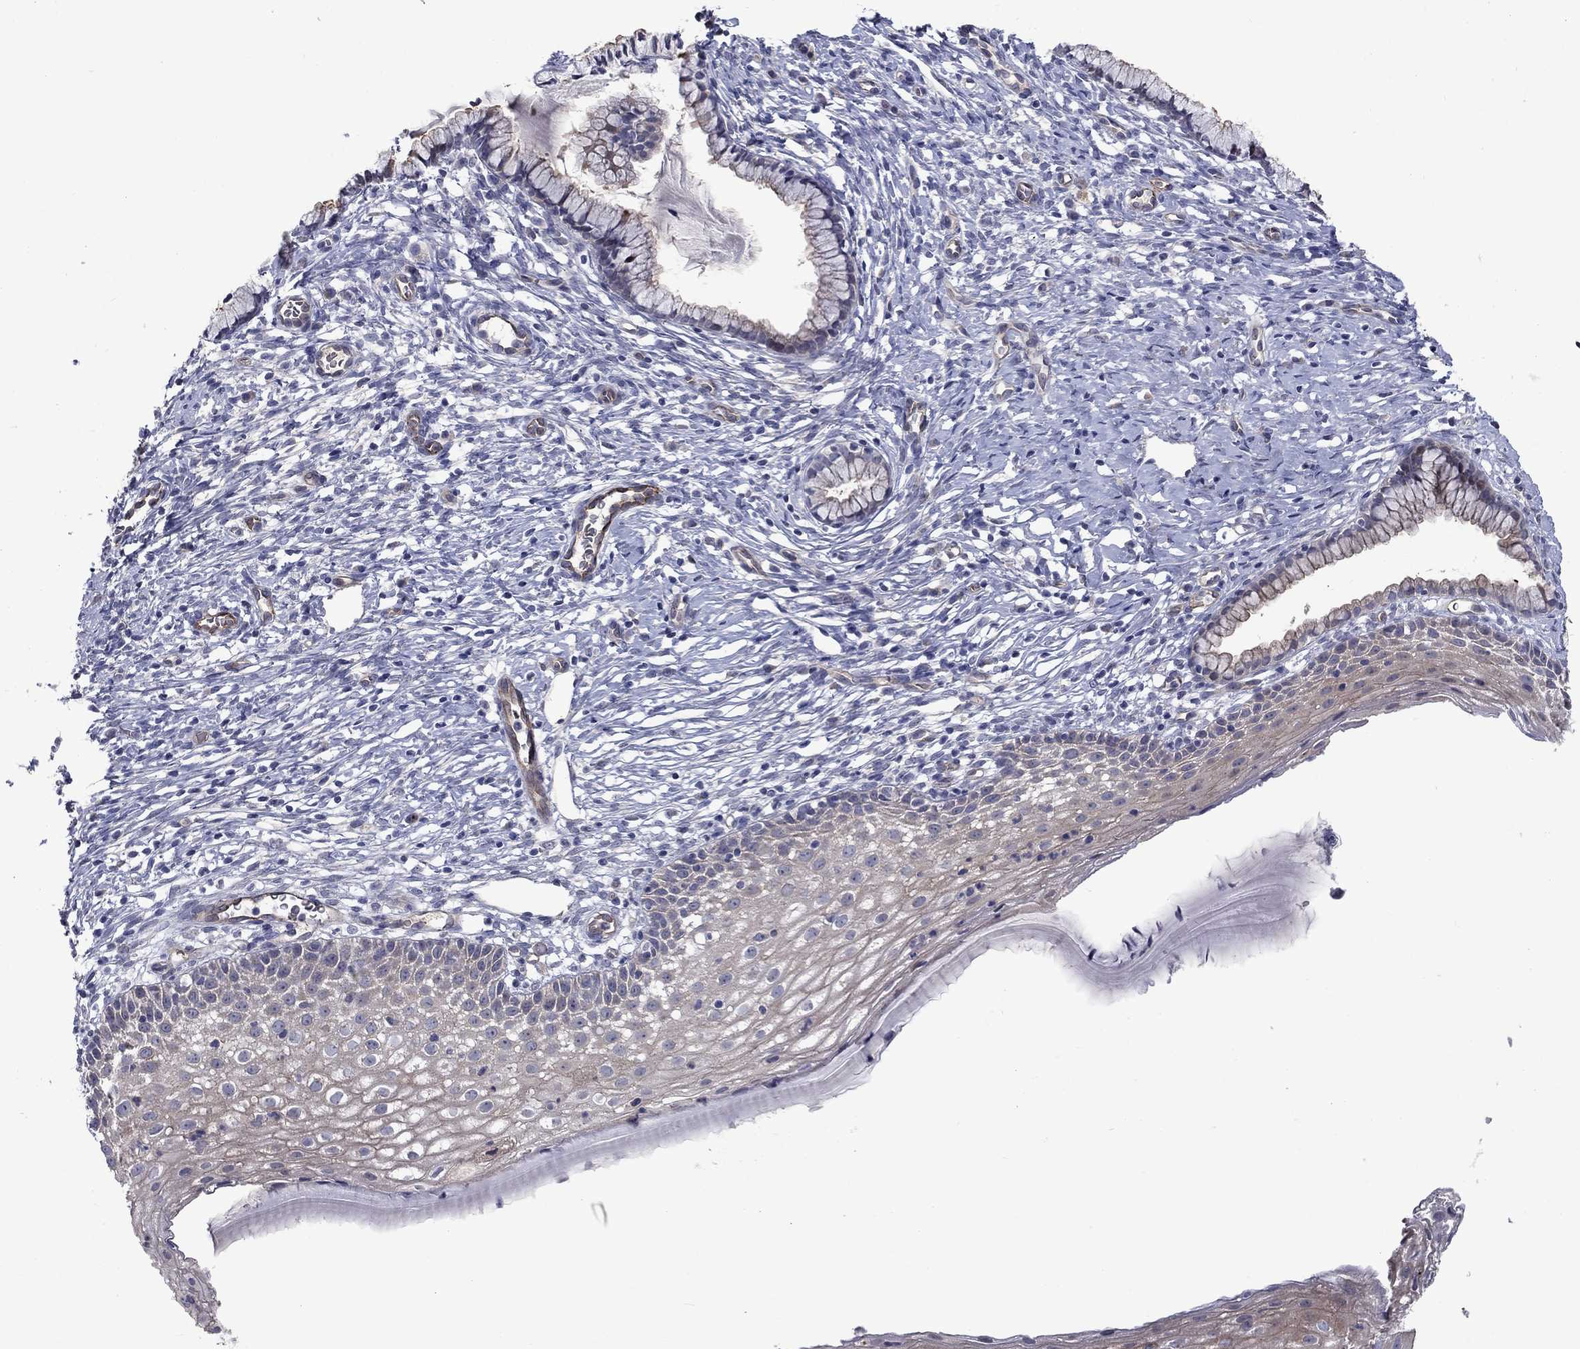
{"staining": {"intensity": "negative", "quantity": "none", "location": "none"}, "tissue": "cervix", "cell_type": "Glandular cells", "image_type": "normal", "snomed": [{"axis": "morphology", "description": "Normal tissue, NOS"}, {"axis": "topography", "description": "Cervix"}], "caption": "DAB immunohistochemical staining of normal cervix displays no significant staining in glandular cells.", "gene": "SLC1A1", "patient": {"sex": "female", "age": 39}}